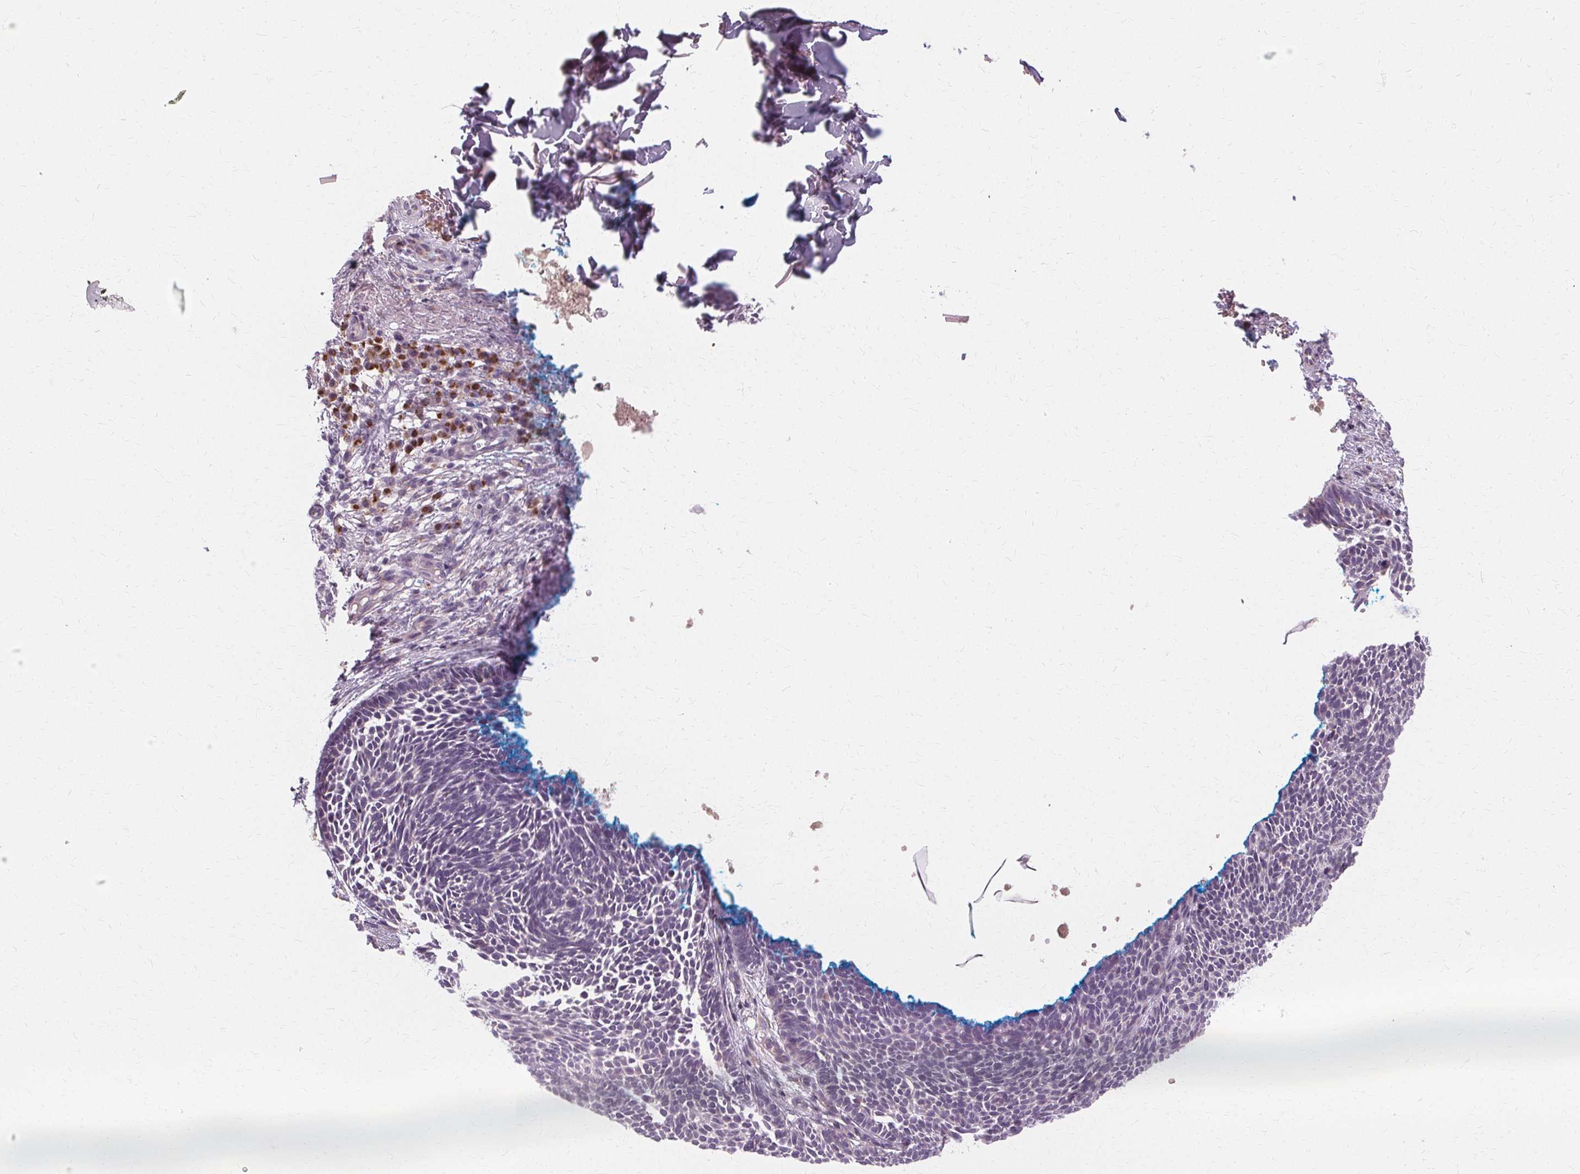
{"staining": {"intensity": "negative", "quantity": "none", "location": "none"}, "tissue": "skin cancer", "cell_type": "Tumor cells", "image_type": "cancer", "snomed": [{"axis": "morphology", "description": "Basal cell carcinoma"}, {"axis": "topography", "description": "Skin"}, {"axis": "topography", "description": "Skin of trunk"}], "caption": "Immunohistochemical staining of skin cancer shows no significant staining in tumor cells. (DAB immunohistochemistry (IHC), high magnification).", "gene": "FCRL3", "patient": {"sex": "male", "age": 74}}